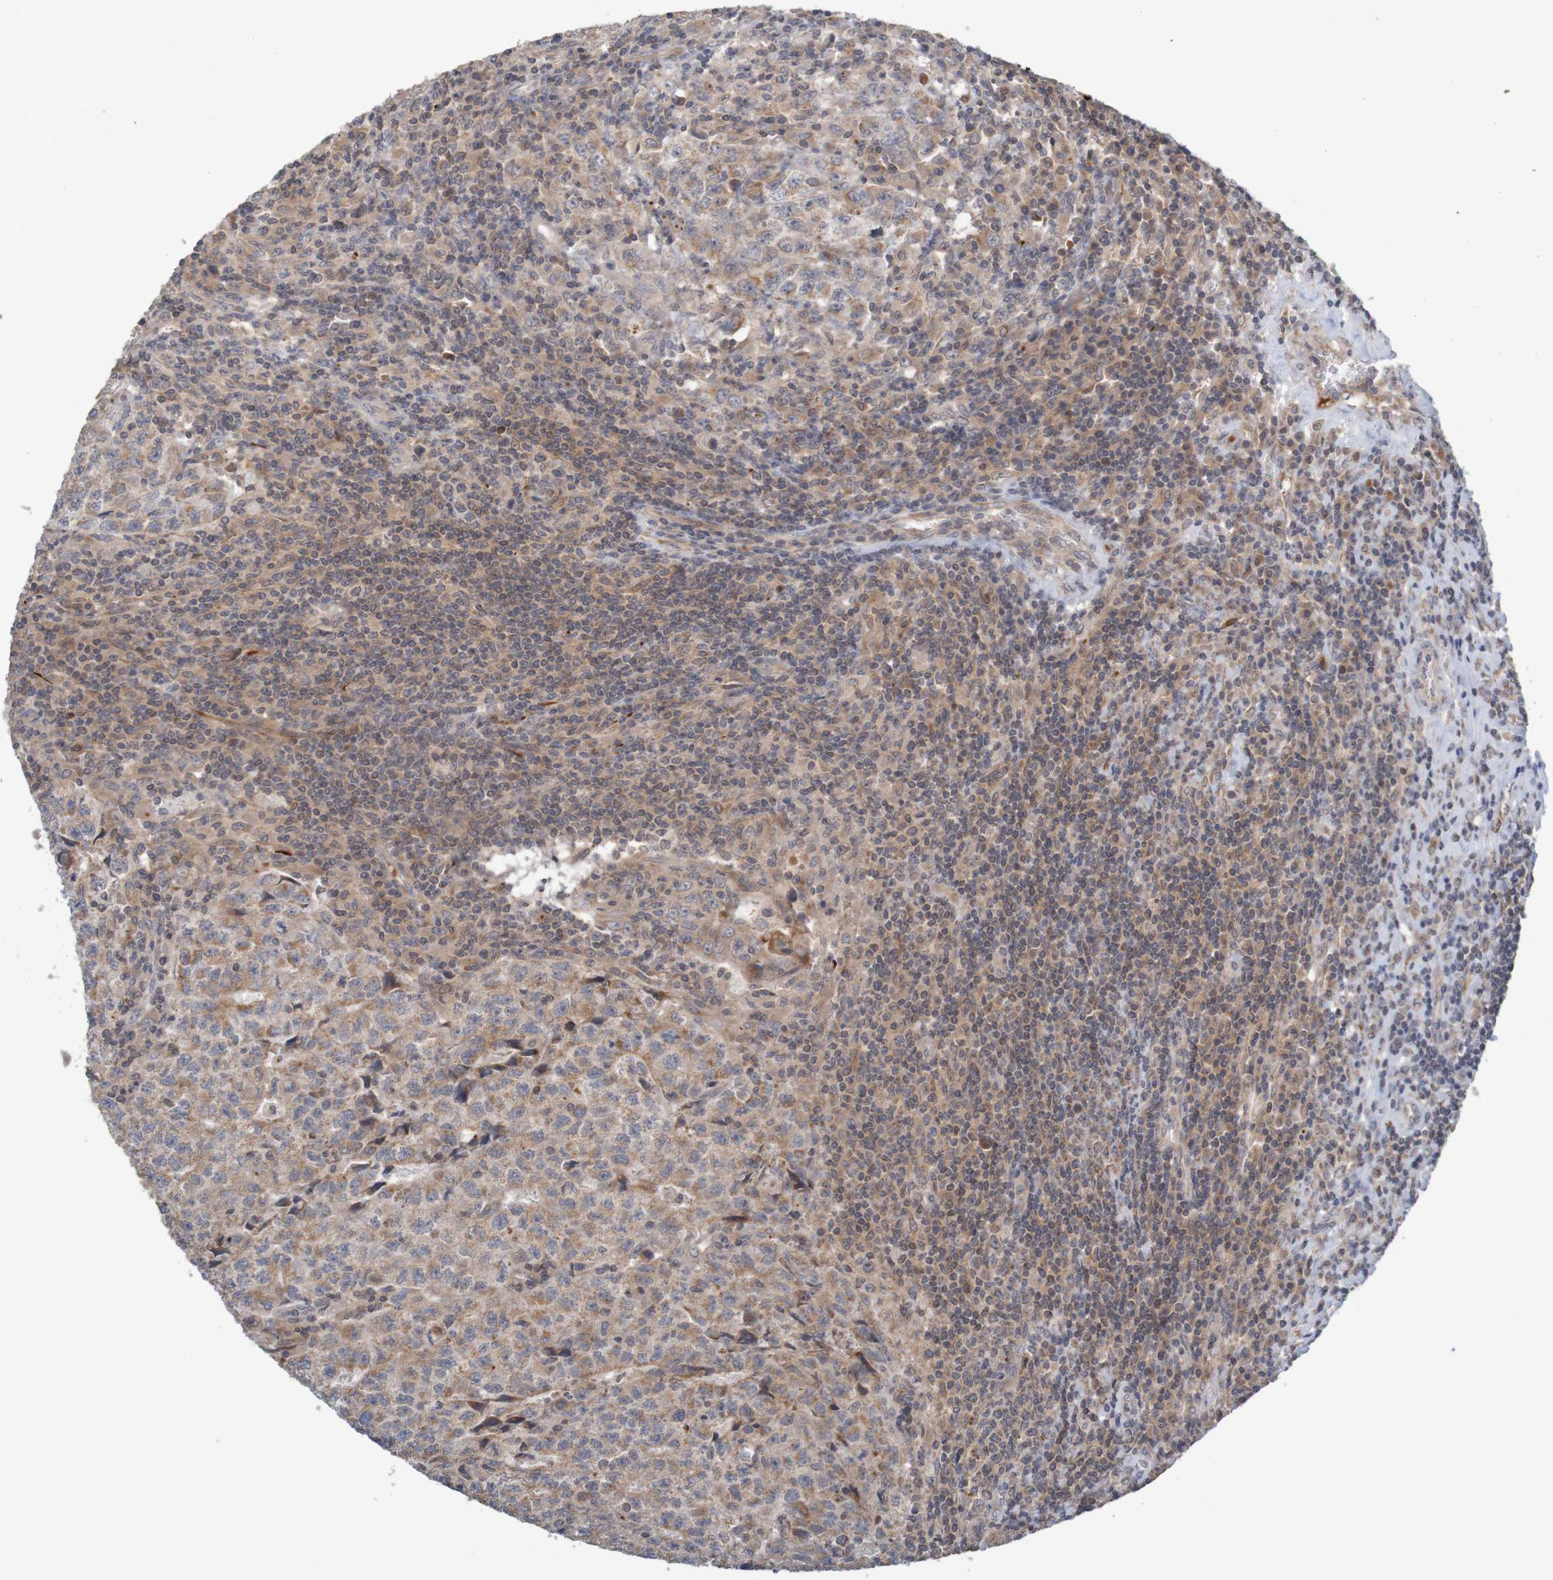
{"staining": {"intensity": "weak", "quantity": ">75%", "location": "cytoplasmic/membranous"}, "tissue": "testis cancer", "cell_type": "Tumor cells", "image_type": "cancer", "snomed": [{"axis": "morphology", "description": "Necrosis, NOS"}, {"axis": "morphology", "description": "Carcinoma, Embryonal, NOS"}, {"axis": "topography", "description": "Testis"}], "caption": "This image exhibits testis cancer stained with IHC to label a protein in brown. The cytoplasmic/membranous of tumor cells show weak positivity for the protein. Nuclei are counter-stained blue.", "gene": "ANKK1", "patient": {"sex": "male", "age": 19}}